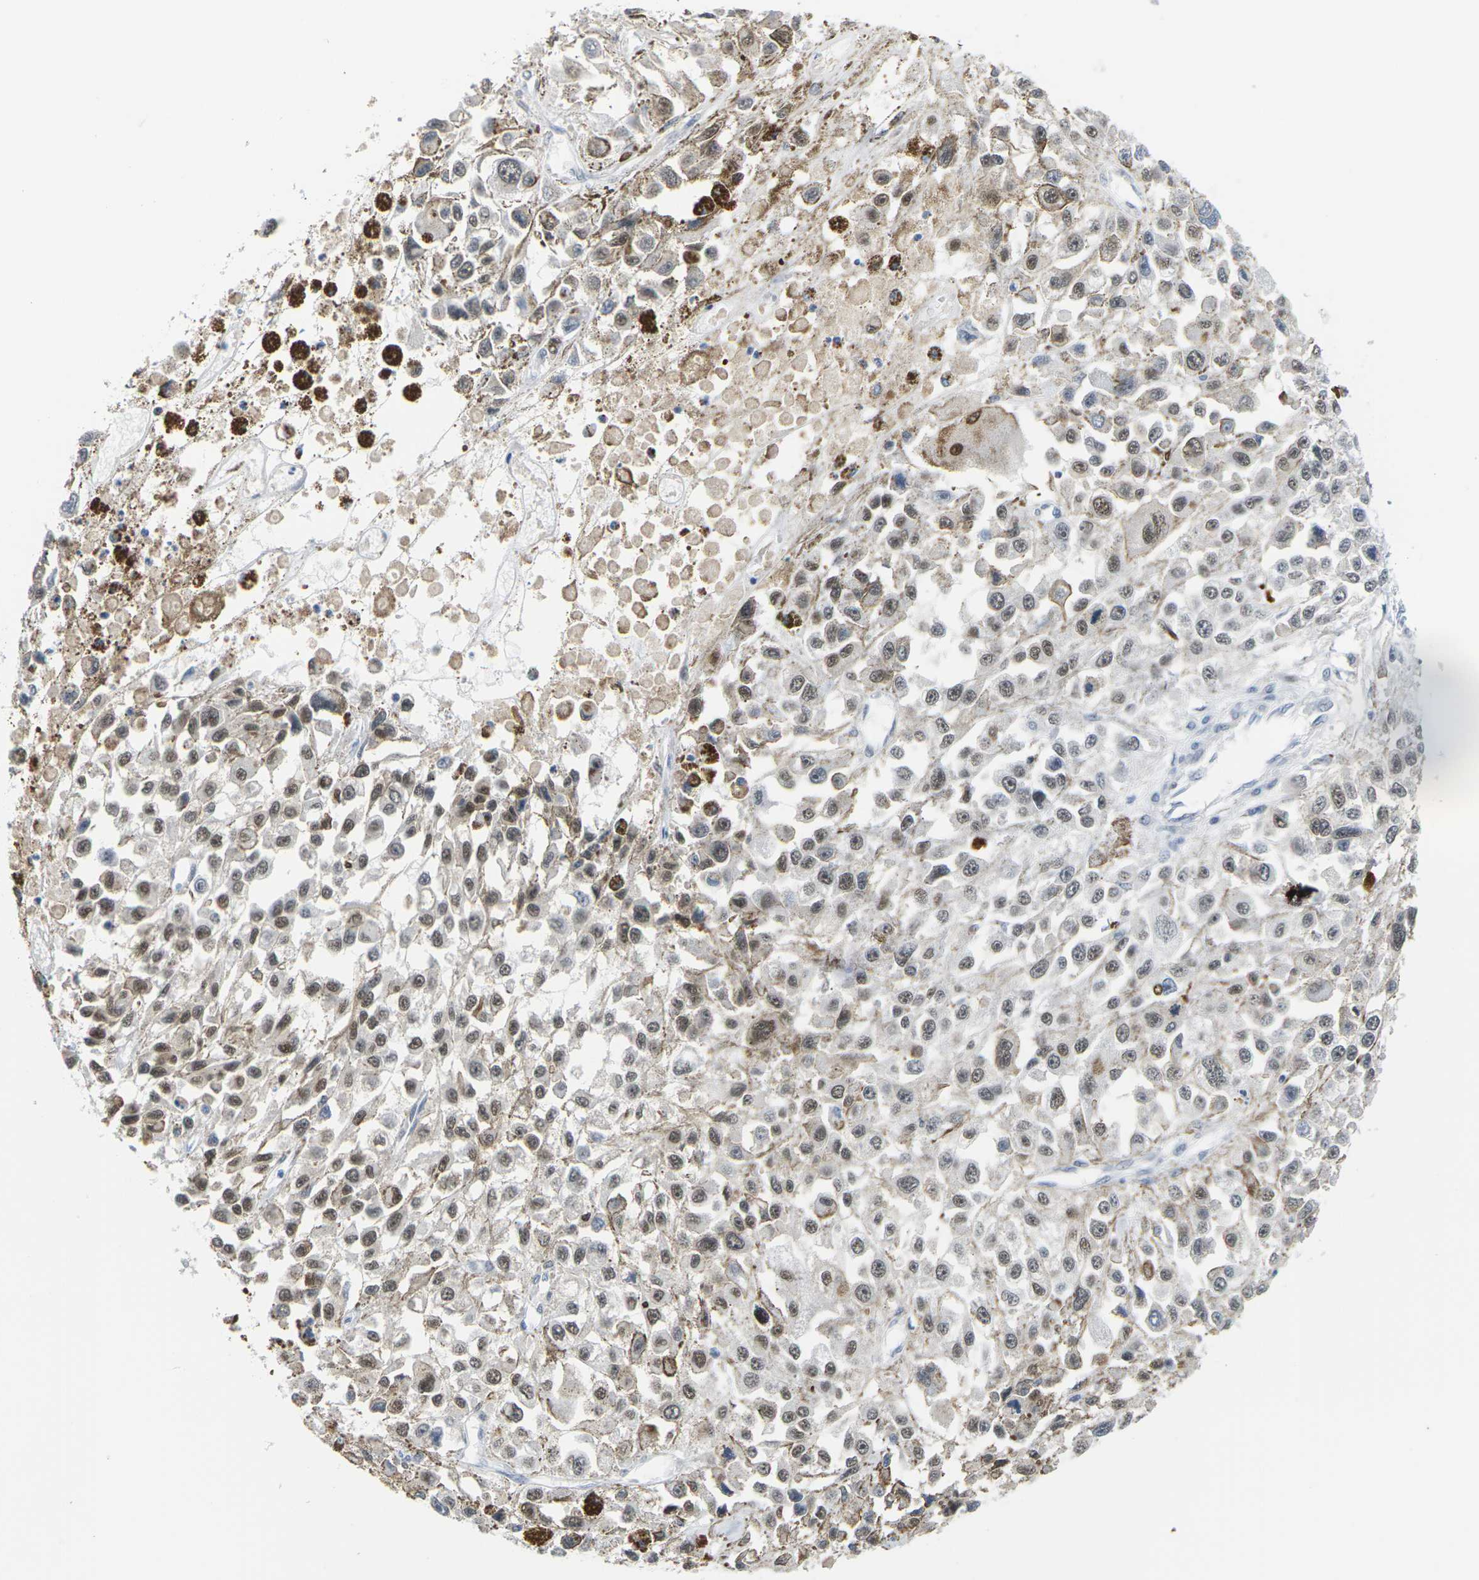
{"staining": {"intensity": "moderate", "quantity": ">75%", "location": "nuclear"}, "tissue": "melanoma", "cell_type": "Tumor cells", "image_type": "cancer", "snomed": [{"axis": "morphology", "description": "Malignant melanoma, Metastatic site"}, {"axis": "topography", "description": "Lymph node"}], "caption": "DAB immunohistochemical staining of malignant melanoma (metastatic site) reveals moderate nuclear protein expression in about >75% of tumor cells.", "gene": "PKP2", "patient": {"sex": "male", "age": 59}}